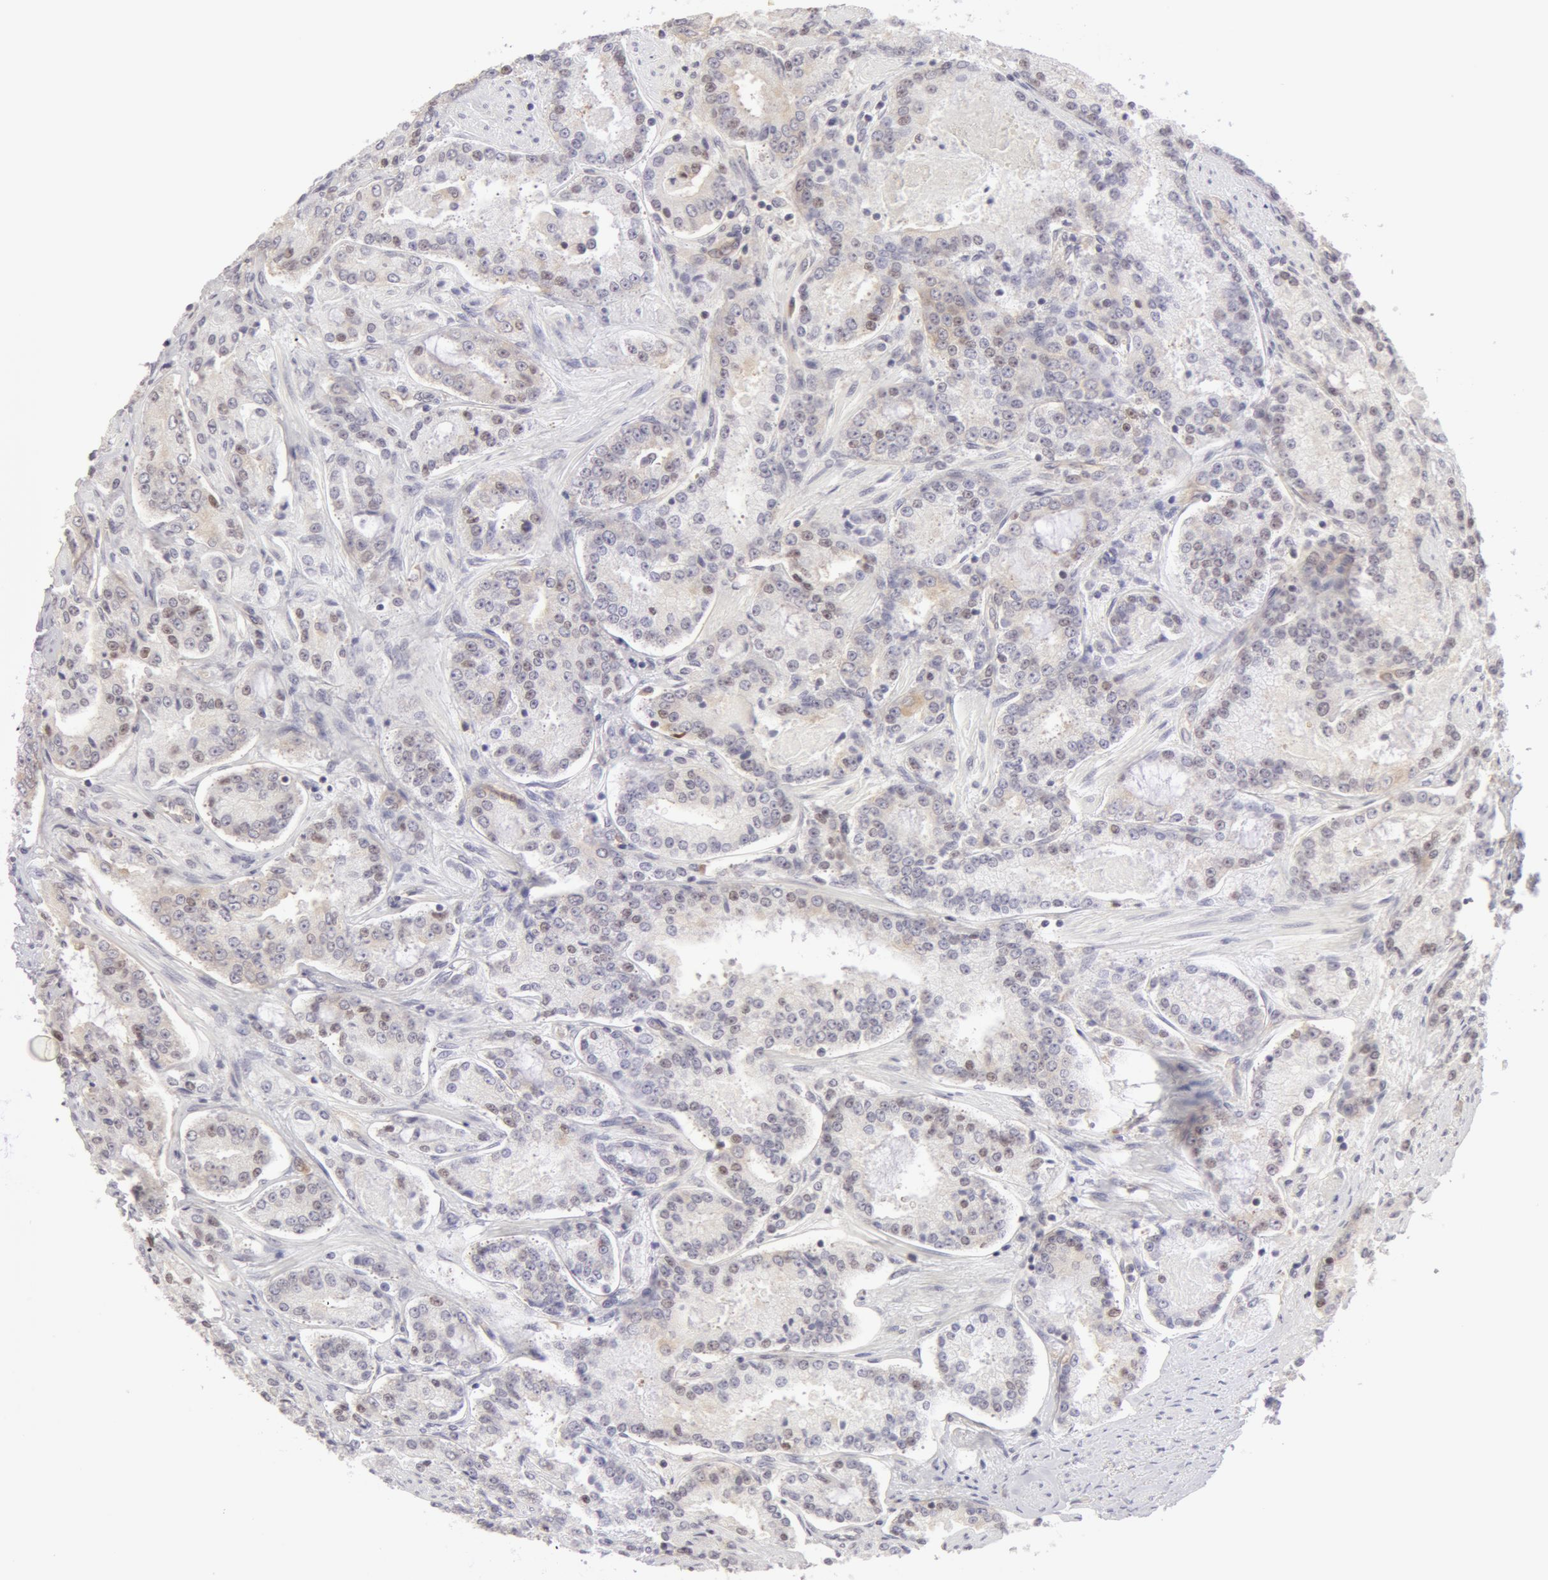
{"staining": {"intensity": "negative", "quantity": "none", "location": "none"}, "tissue": "prostate cancer", "cell_type": "Tumor cells", "image_type": "cancer", "snomed": [{"axis": "morphology", "description": "Adenocarcinoma, Medium grade"}, {"axis": "topography", "description": "Prostate"}], "caption": "Protein analysis of prostate medium-grade adenocarcinoma exhibits no significant expression in tumor cells.", "gene": "DDX3Y", "patient": {"sex": "male", "age": 72}}